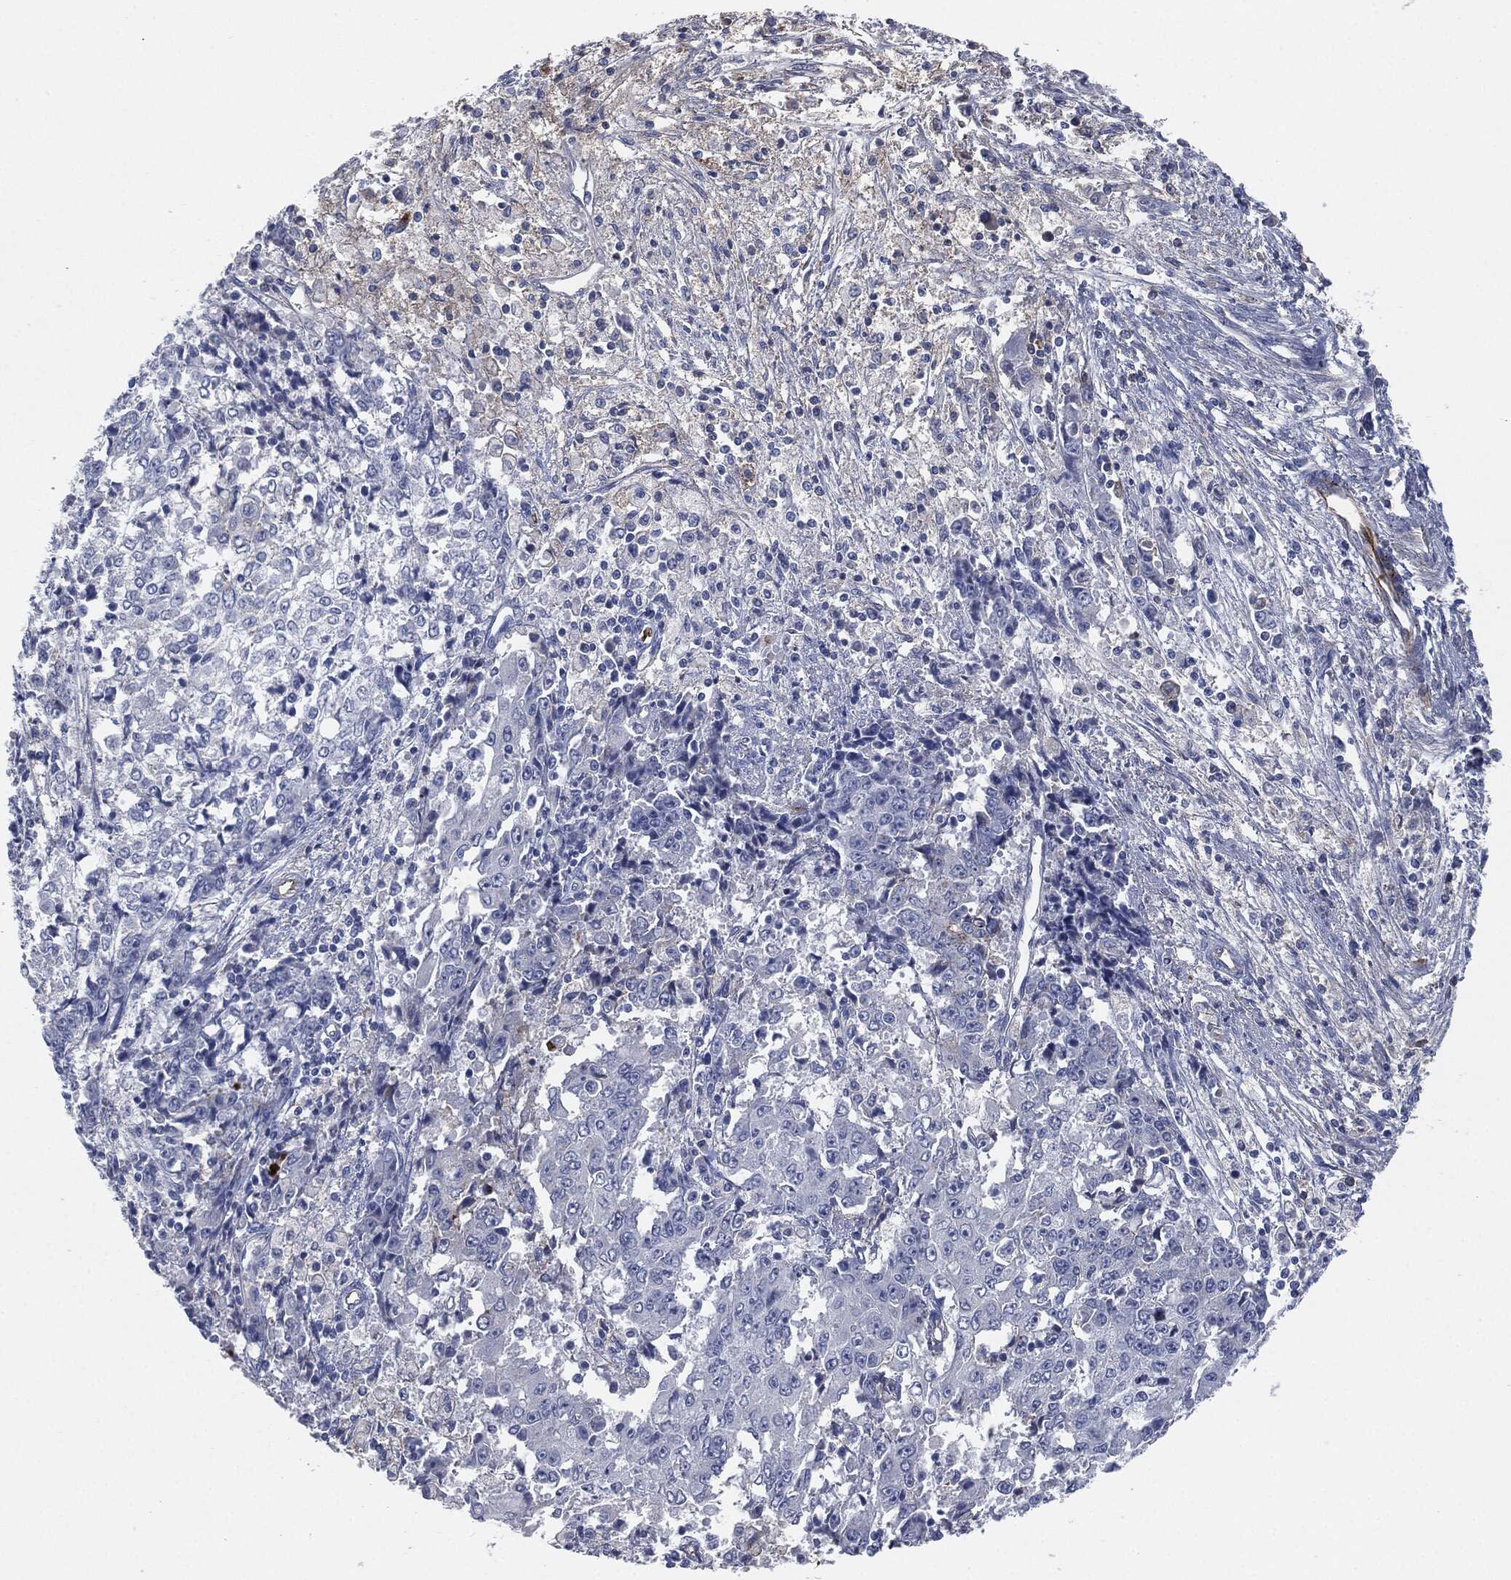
{"staining": {"intensity": "negative", "quantity": "none", "location": "none"}, "tissue": "ovarian cancer", "cell_type": "Tumor cells", "image_type": "cancer", "snomed": [{"axis": "morphology", "description": "Carcinoma, endometroid"}, {"axis": "topography", "description": "Ovary"}], "caption": "This is a image of IHC staining of ovarian cancer (endometroid carcinoma), which shows no positivity in tumor cells. (Immunohistochemistry (ihc), brightfield microscopy, high magnification).", "gene": "APOB", "patient": {"sex": "female", "age": 42}}